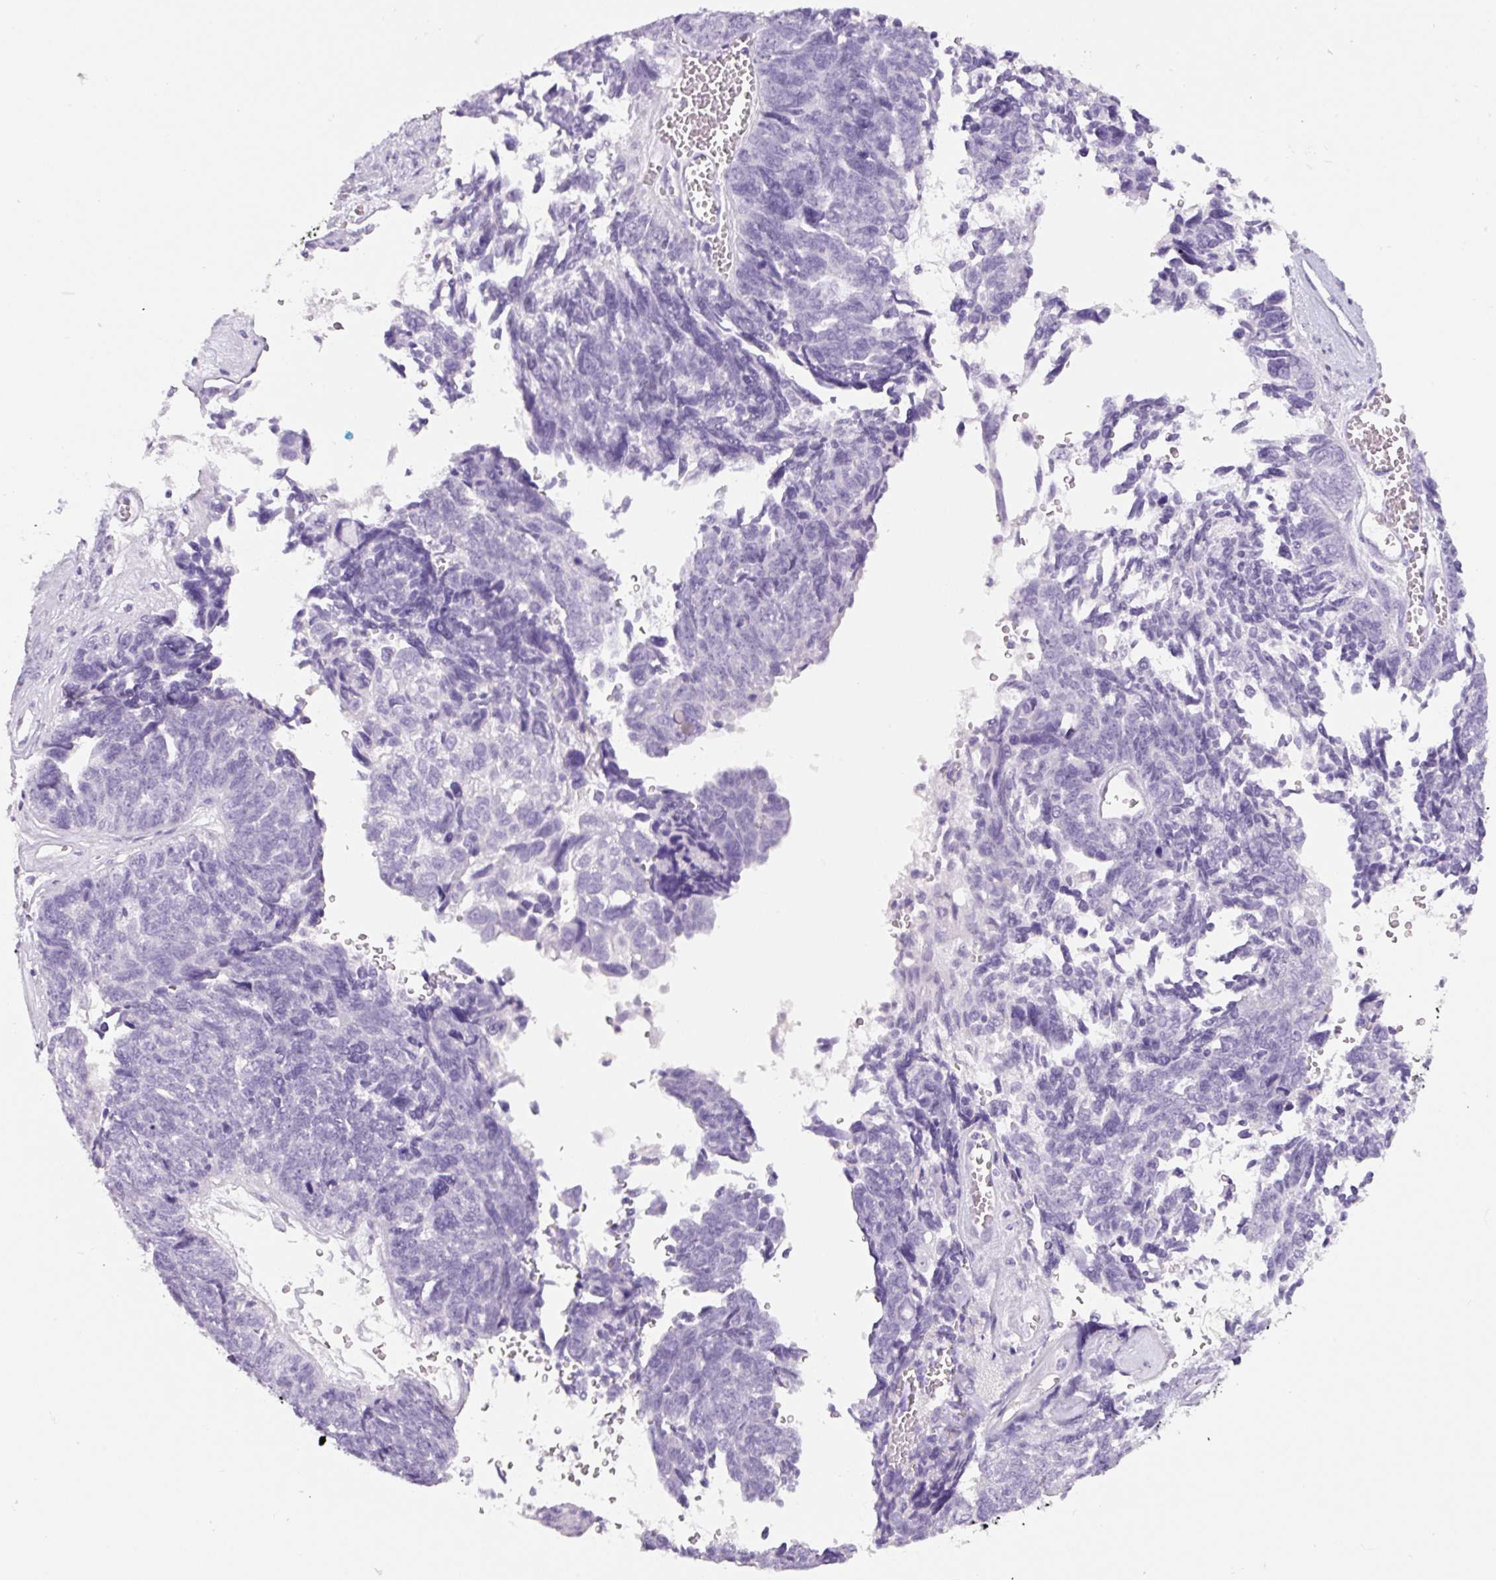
{"staining": {"intensity": "negative", "quantity": "none", "location": "none"}, "tissue": "ovarian cancer", "cell_type": "Tumor cells", "image_type": "cancer", "snomed": [{"axis": "morphology", "description": "Cystadenocarcinoma, serous, NOS"}, {"axis": "topography", "description": "Ovary"}], "caption": "Tumor cells are negative for protein expression in human ovarian serous cystadenocarcinoma. The staining is performed using DAB (3,3'-diaminobenzidine) brown chromogen with nuclei counter-stained in using hematoxylin.", "gene": "PRRT1", "patient": {"sex": "female", "age": 79}}